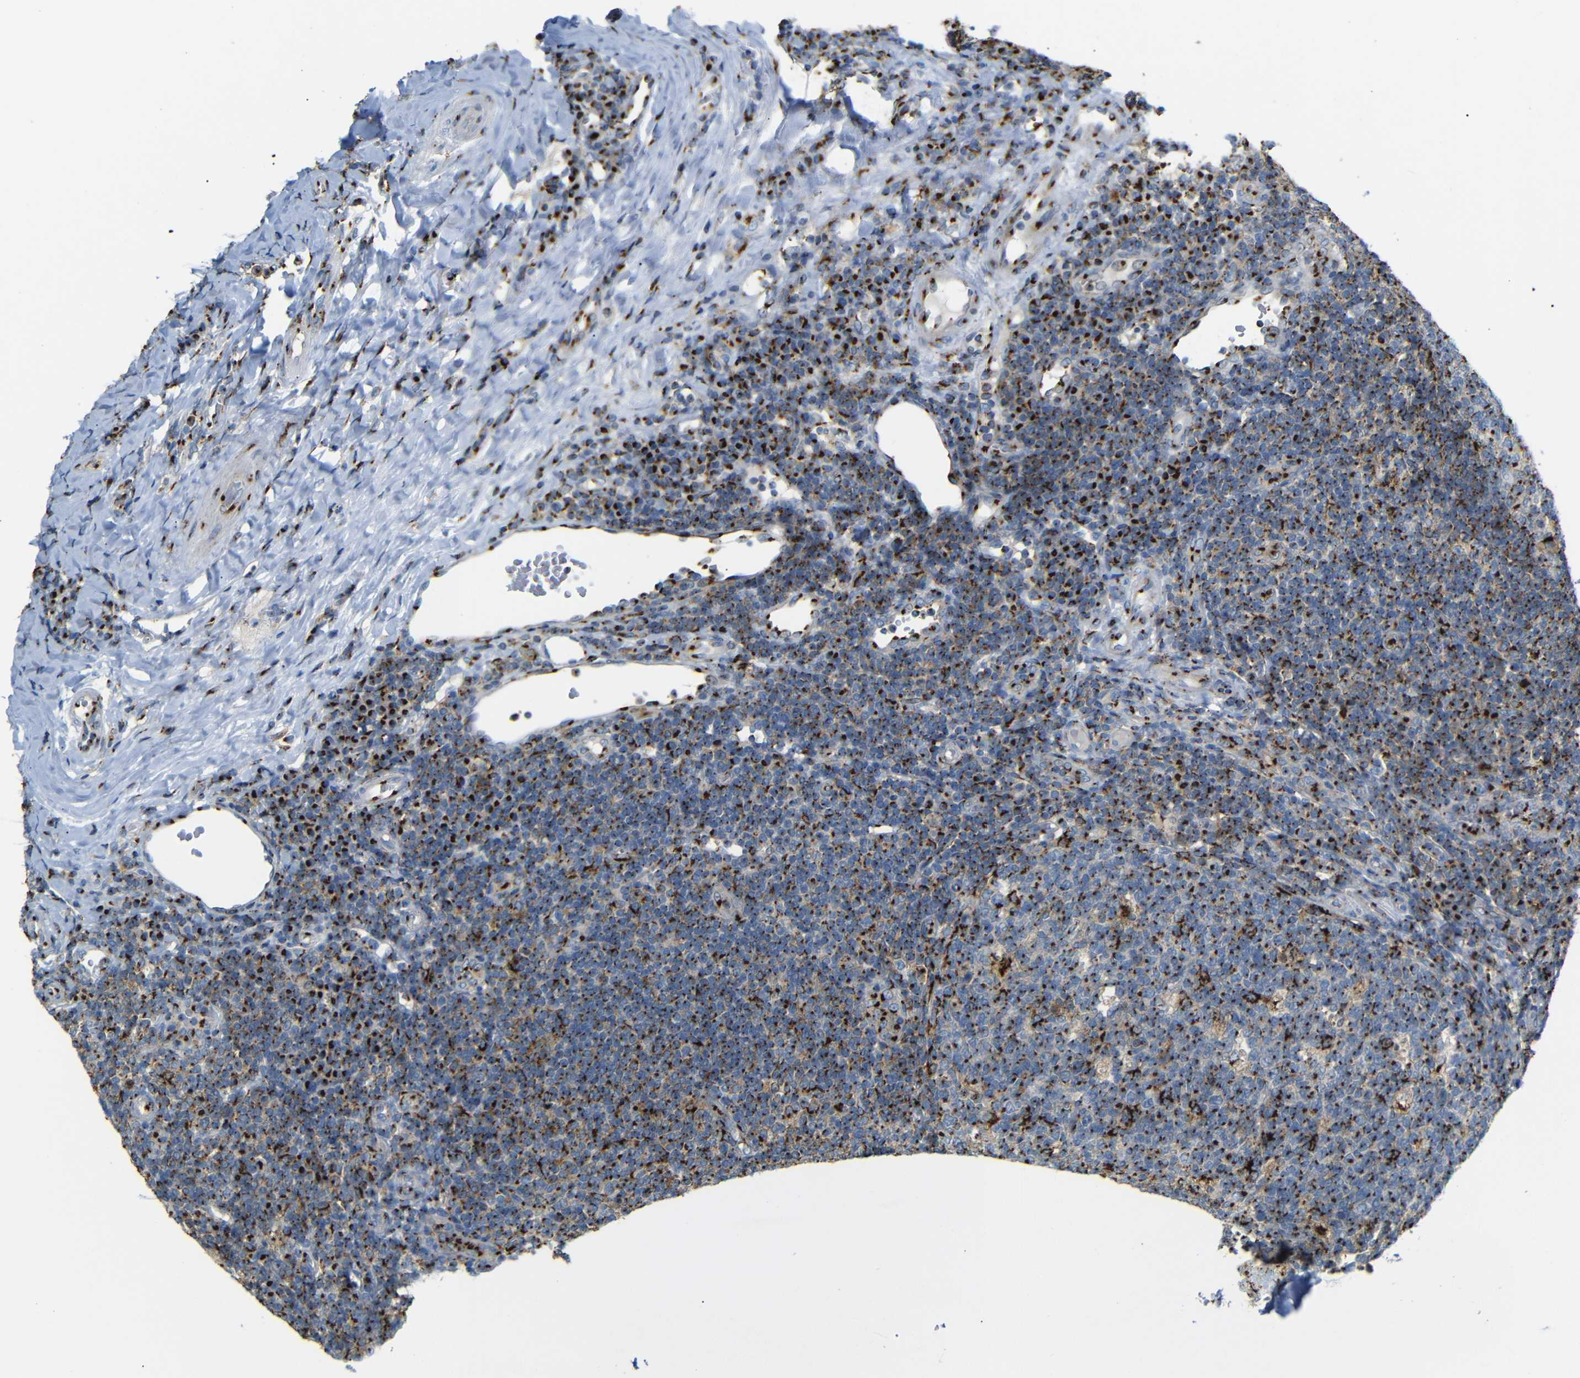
{"staining": {"intensity": "strong", "quantity": ">75%", "location": "cytoplasmic/membranous"}, "tissue": "tonsil", "cell_type": "Germinal center cells", "image_type": "normal", "snomed": [{"axis": "morphology", "description": "Normal tissue, NOS"}, {"axis": "topography", "description": "Tonsil"}], "caption": "Germinal center cells demonstrate high levels of strong cytoplasmic/membranous positivity in approximately >75% of cells in benign human tonsil. (brown staining indicates protein expression, while blue staining denotes nuclei).", "gene": "TGOLN2", "patient": {"sex": "male", "age": 17}}